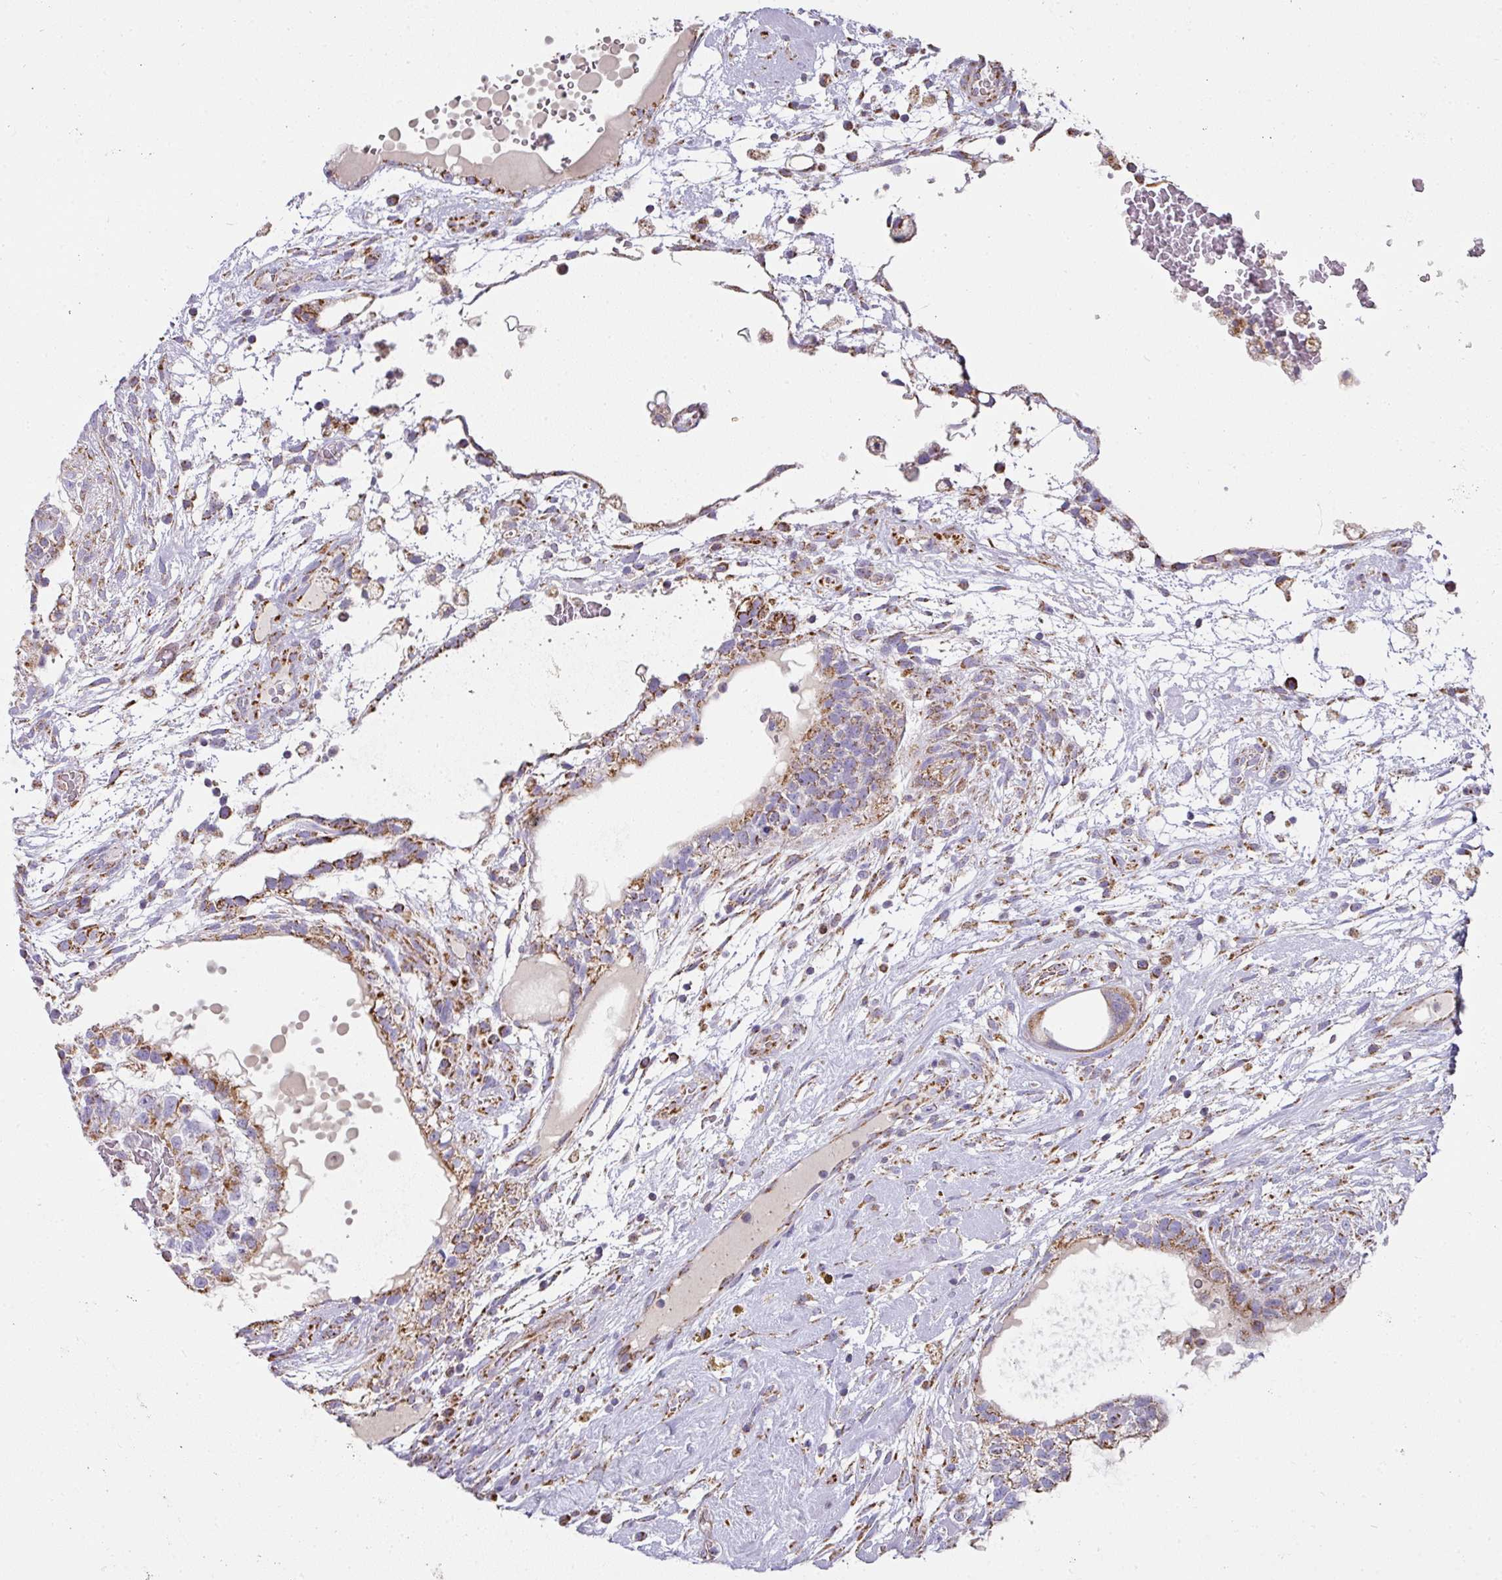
{"staining": {"intensity": "moderate", "quantity": ">75%", "location": "cytoplasmic/membranous"}, "tissue": "testis cancer", "cell_type": "Tumor cells", "image_type": "cancer", "snomed": [{"axis": "morphology", "description": "Carcinoma, Embryonal, NOS"}, {"axis": "topography", "description": "Testis"}], "caption": "Immunohistochemical staining of embryonal carcinoma (testis) exhibits moderate cytoplasmic/membranous protein positivity in about >75% of tumor cells.", "gene": "UQCRFS1", "patient": {"sex": "male", "age": 32}}